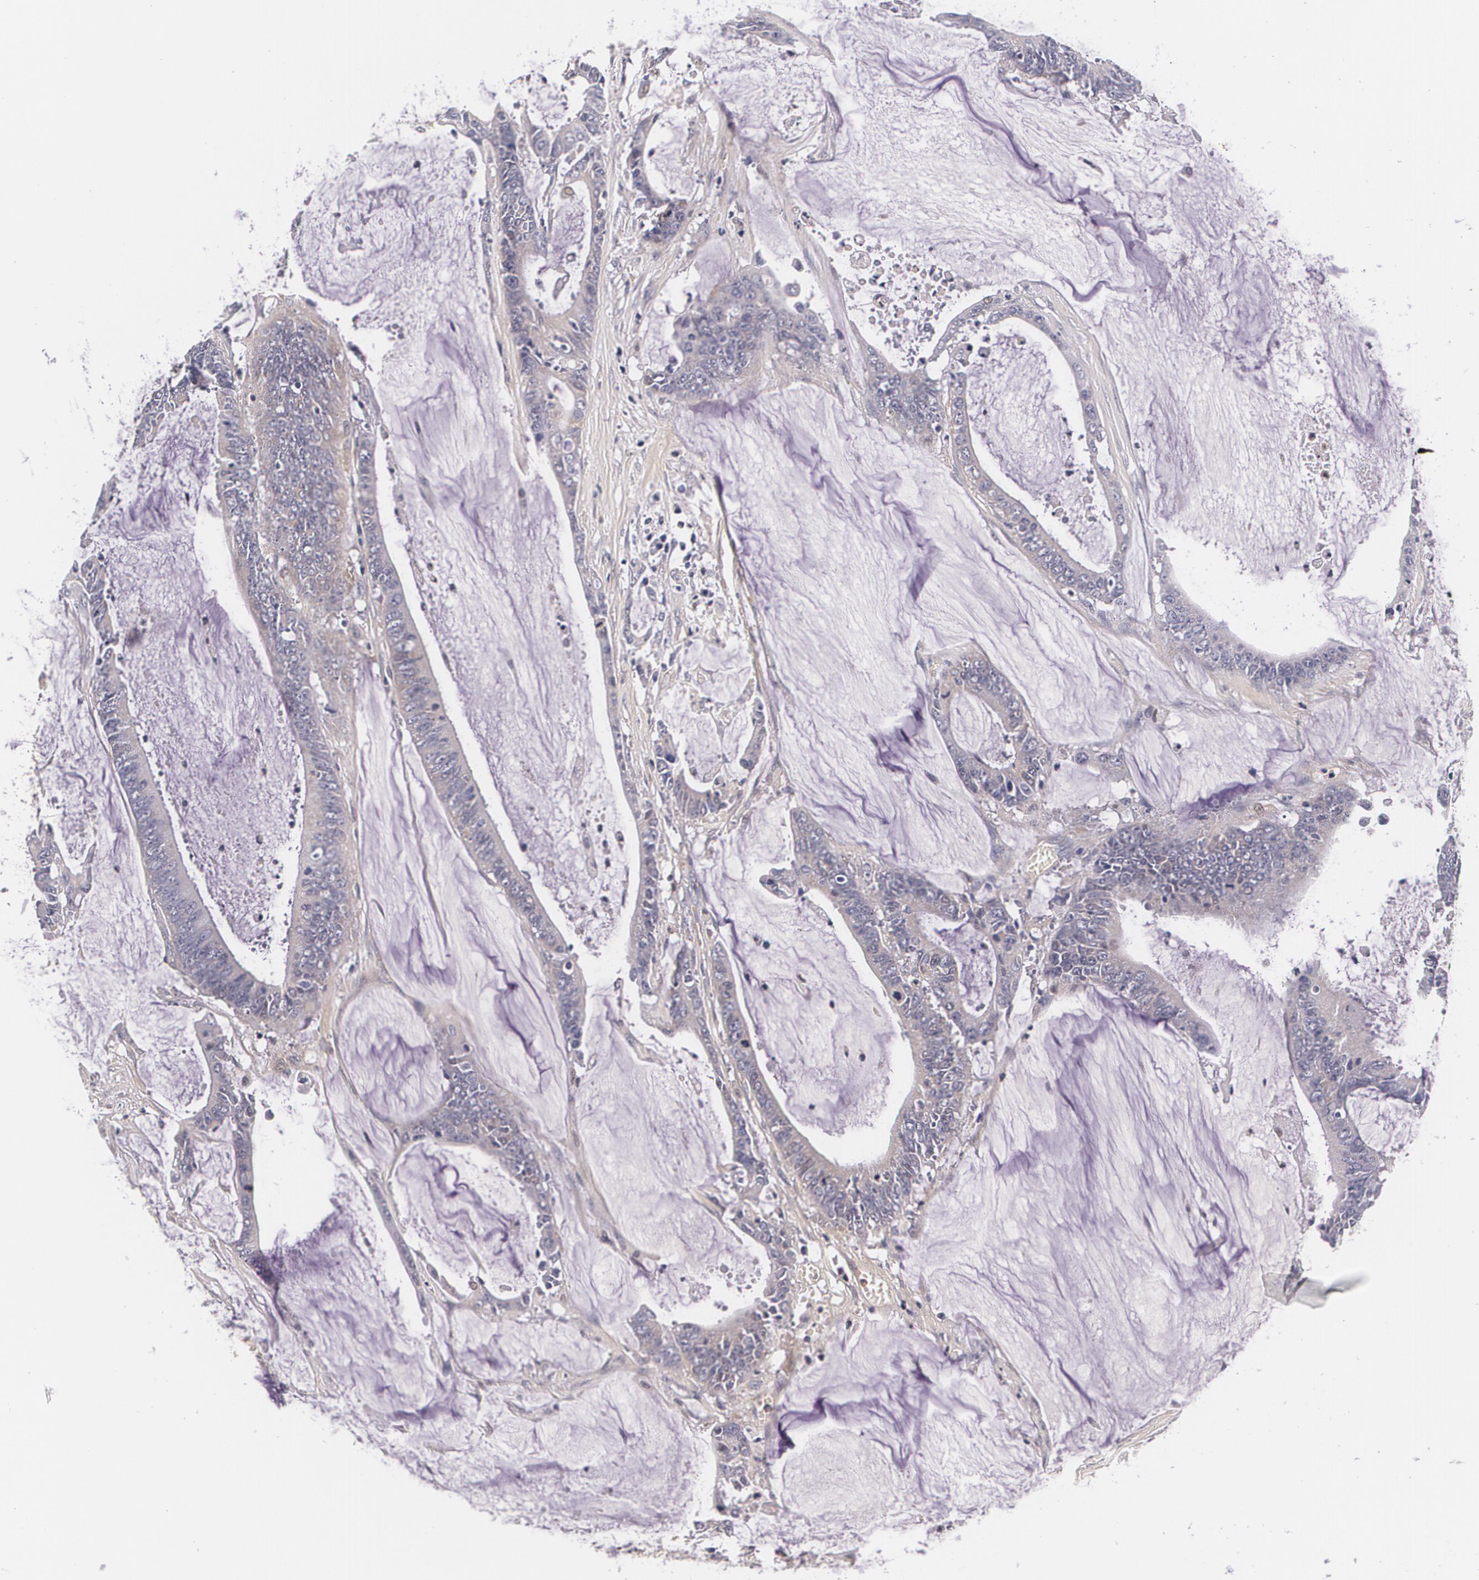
{"staining": {"intensity": "negative", "quantity": "none", "location": "none"}, "tissue": "colorectal cancer", "cell_type": "Tumor cells", "image_type": "cancer", "snomed": [{"axis": "morphology", "description": "Adenocarcinoma, NOS"}, {"axis": "topography", "description": "Rectum"}], "caption": "Immunohistochemistry (IHC) photomicrograph of neoplastic tissue: human colorectal cancer stained with DAB (3,3'-diaminobenzidine) demonstrates no significant protein staining in tumor cells.", "gene": "TTR", "patient": {"sex": "female", "age": 66}}